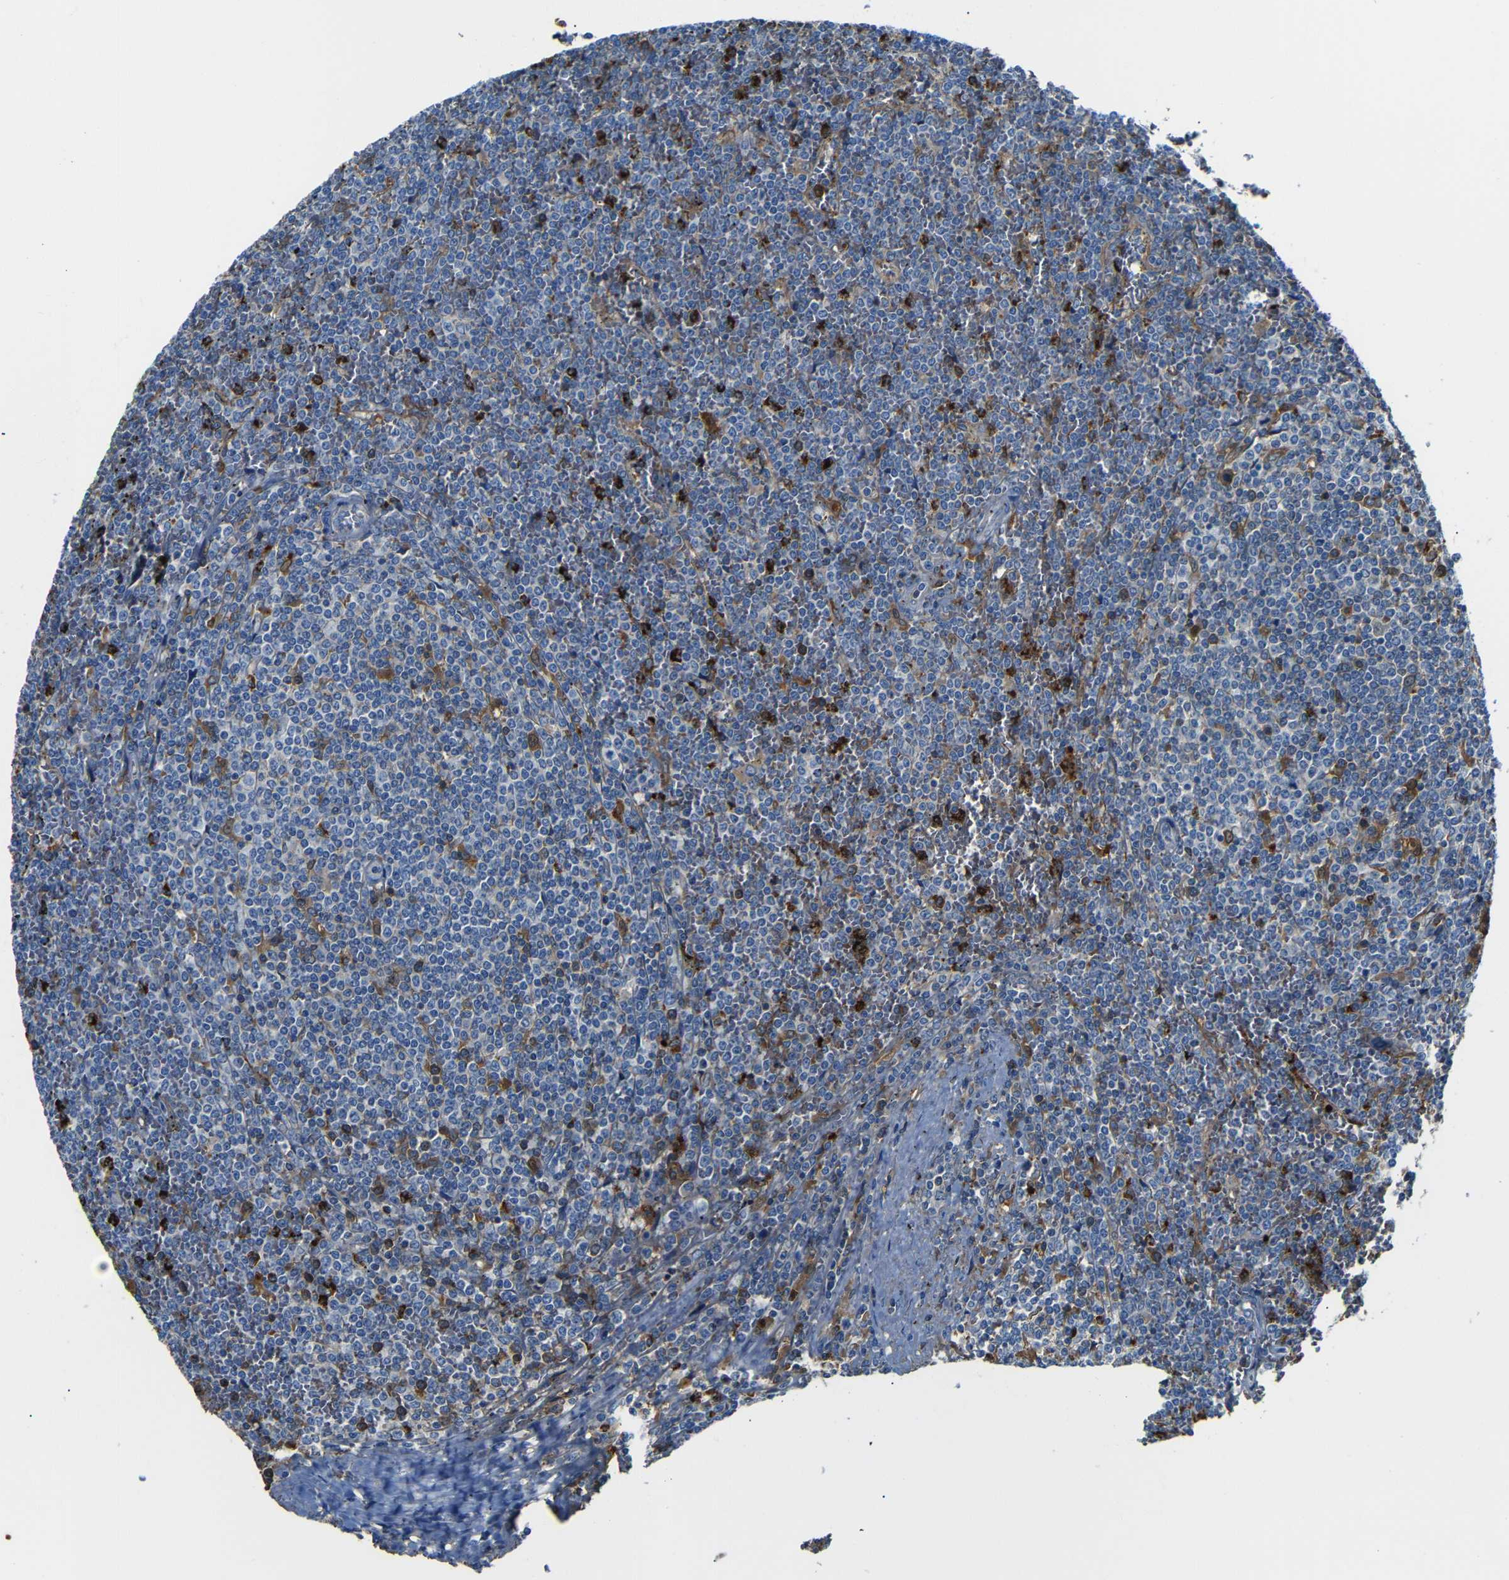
{"staining": {"intensity": "strong", "quantity": "<25%", "location": "cytoplasmic/membranous"}, "tissue": "lymphoma", "cell_type": "Tumor cells", "image_type": "cancer", "snomed": [{"axis": "morphology", "description": "Malignant lymphoma, non-Hodgkin's type, Low grade"}, {"axis": "topography", "description": "Spleen"}], "caption": "Malignant lymphoma, non-Hodgkin's type (low-grade) stained with a protein marker reveals strong staining in tumor cells.", "gene": "SERPINA1", "patient": {"sex": "female", "age": 19}}